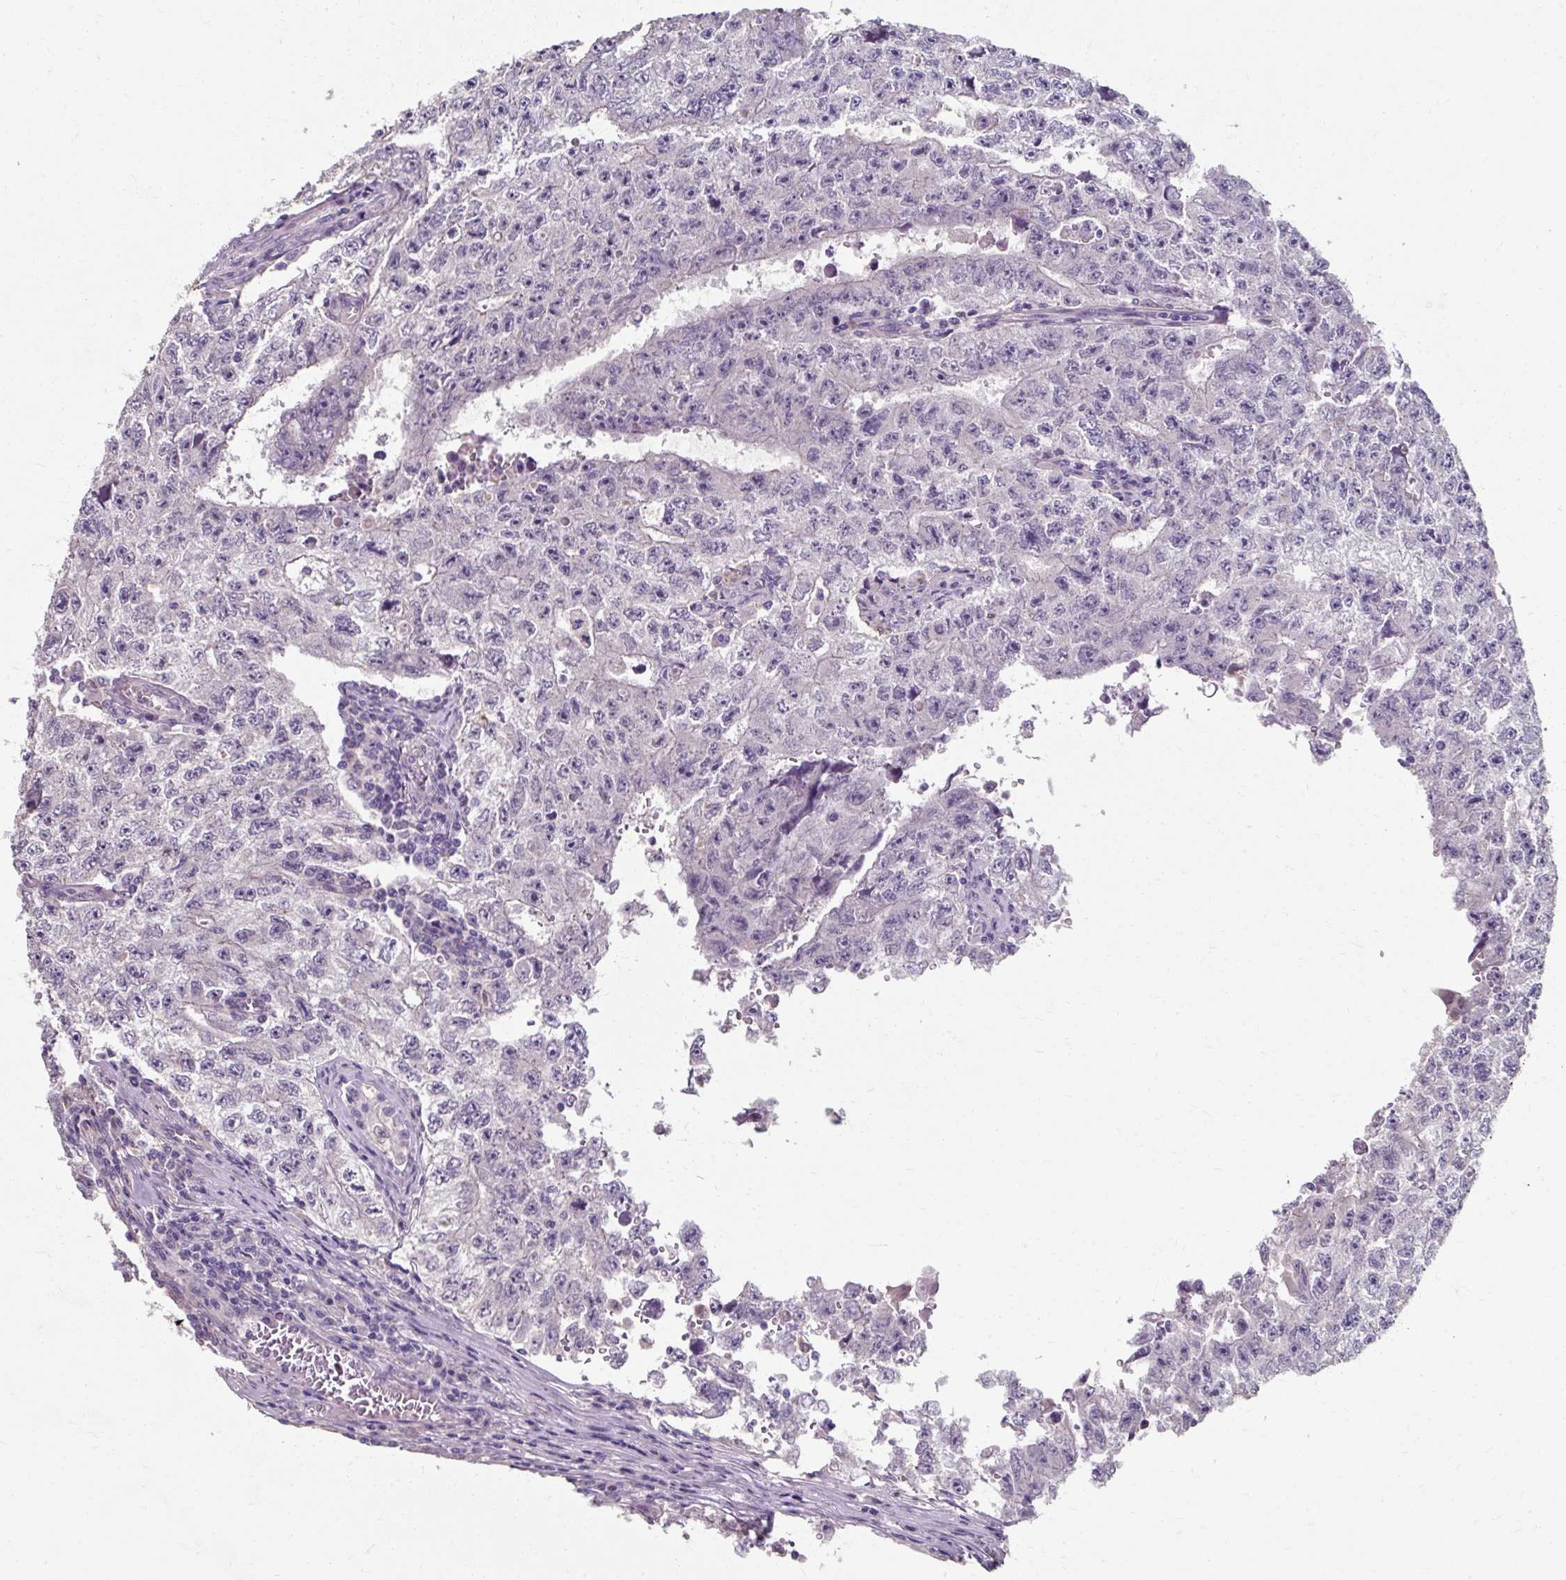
{"staining": {"intensity": "negative", "quantity": "none", "location": "none"}, "tissue": "testis cancer", "cell_type": "Tumor cells", "image_type": "cancer", "snomed": [{"axis": "morphology", "description": "Carcinoma, Embryonal, NOS"}, {"axis": "topography", "description": "Testis"}], "caption": "This is a micrograph of immunohistochemistry staining of testis cancer, which shows no staining in tumor cells.", "gene": "KLHL24", "patient": {"sex": "male", "age": 17}}